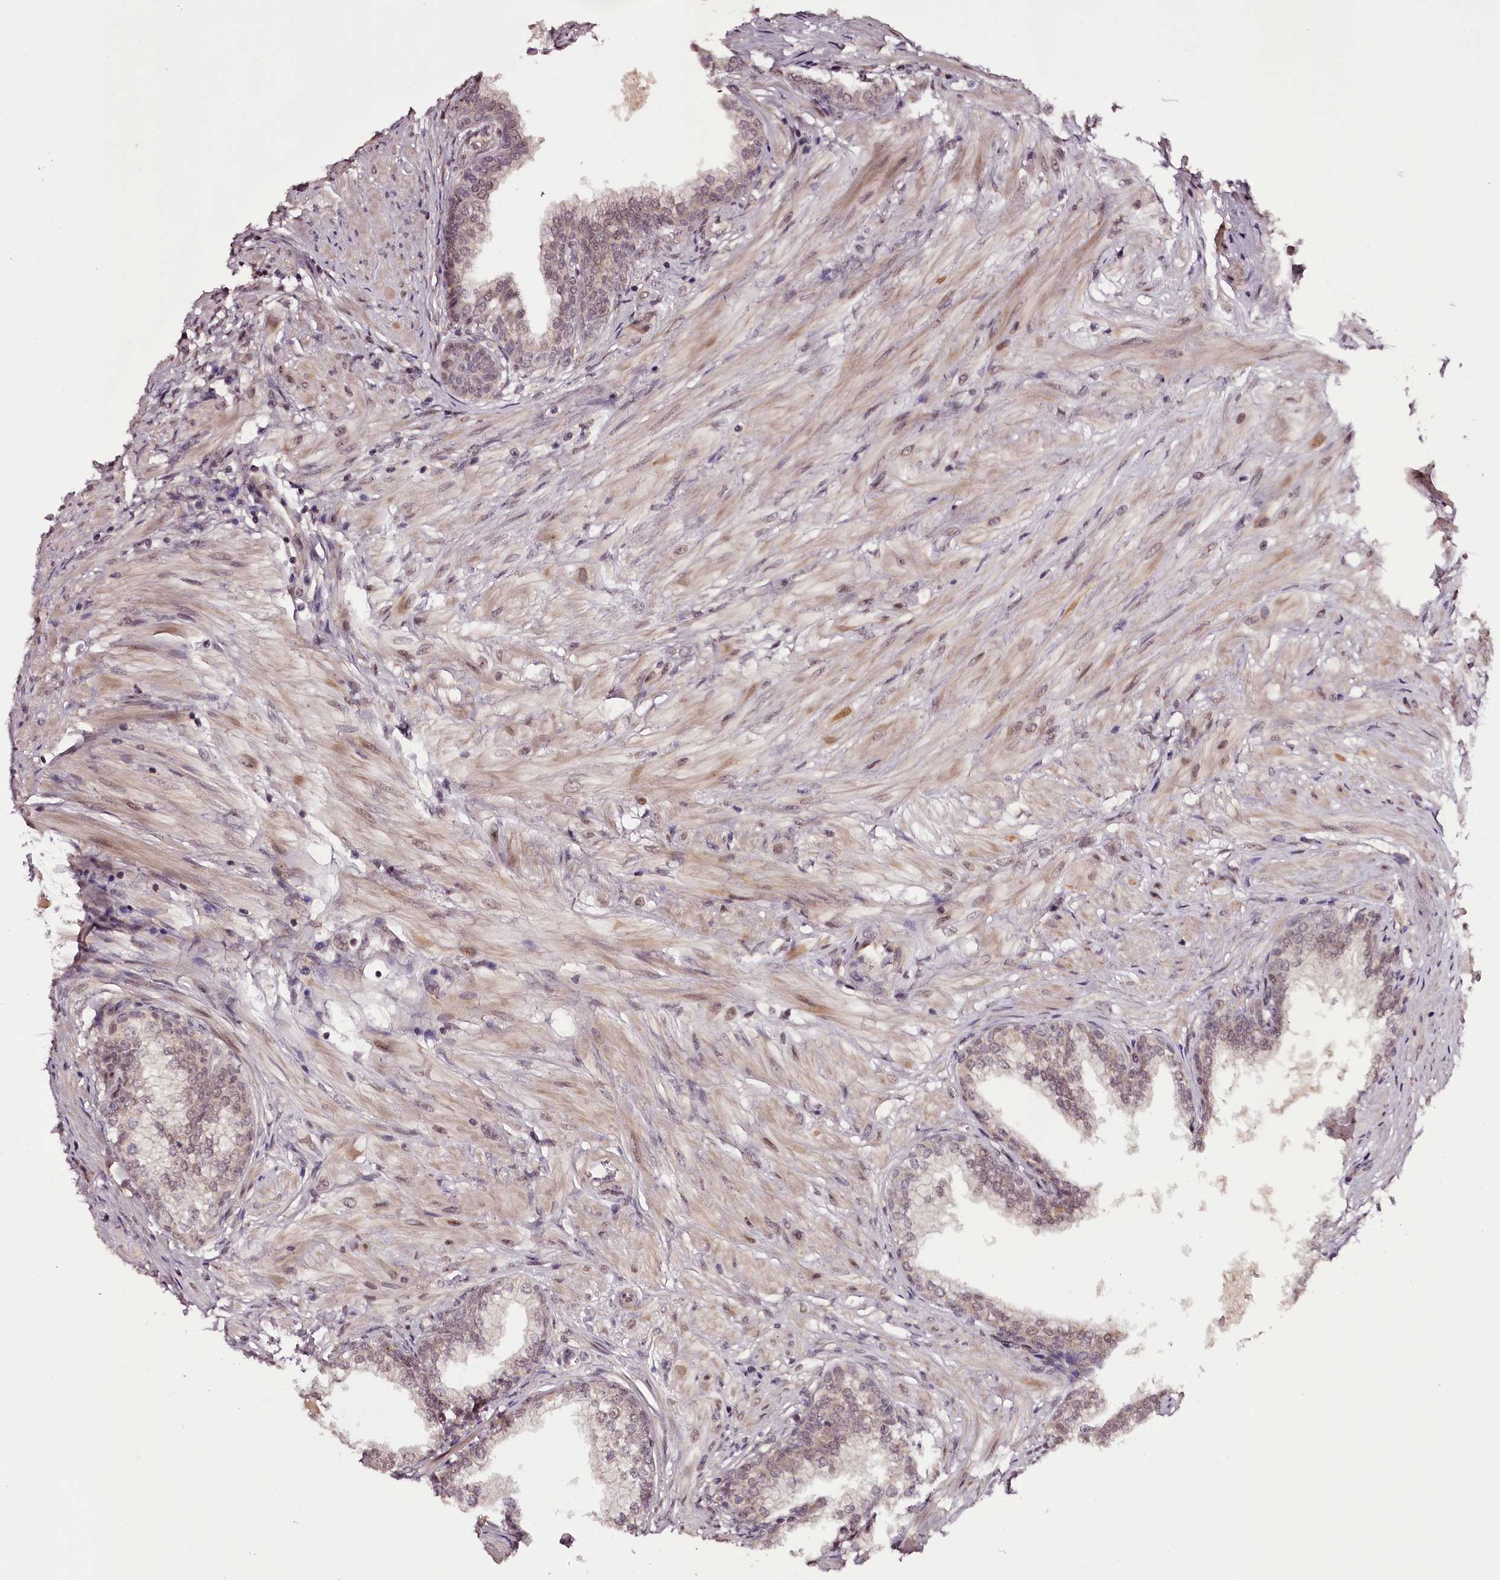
{"staining": {"intensity": "moderate", "quantity": "25%-75%", "location": "nuclear"}, "tissue": "prostate", "cell_type": "Glandular cells", "image_type": "normal", "snomed": [{"axis": "morphology", "description": "Normal tissue, NOS"}, {"axis": "morphology", "description": "Urothelial carcinoma, Low grade"}, {"axis": "topography", "description": "Urinary bladder"}, {"axis": "topography", "description": "Prostate"}], "caption": "Brown immunohistochemical staining in normal human prostate exhibits moderate nuclear expression in about 25%-75% of glandular cells.", "gene": "MAML3", "patient": {"sex": "male", "age": 60}}